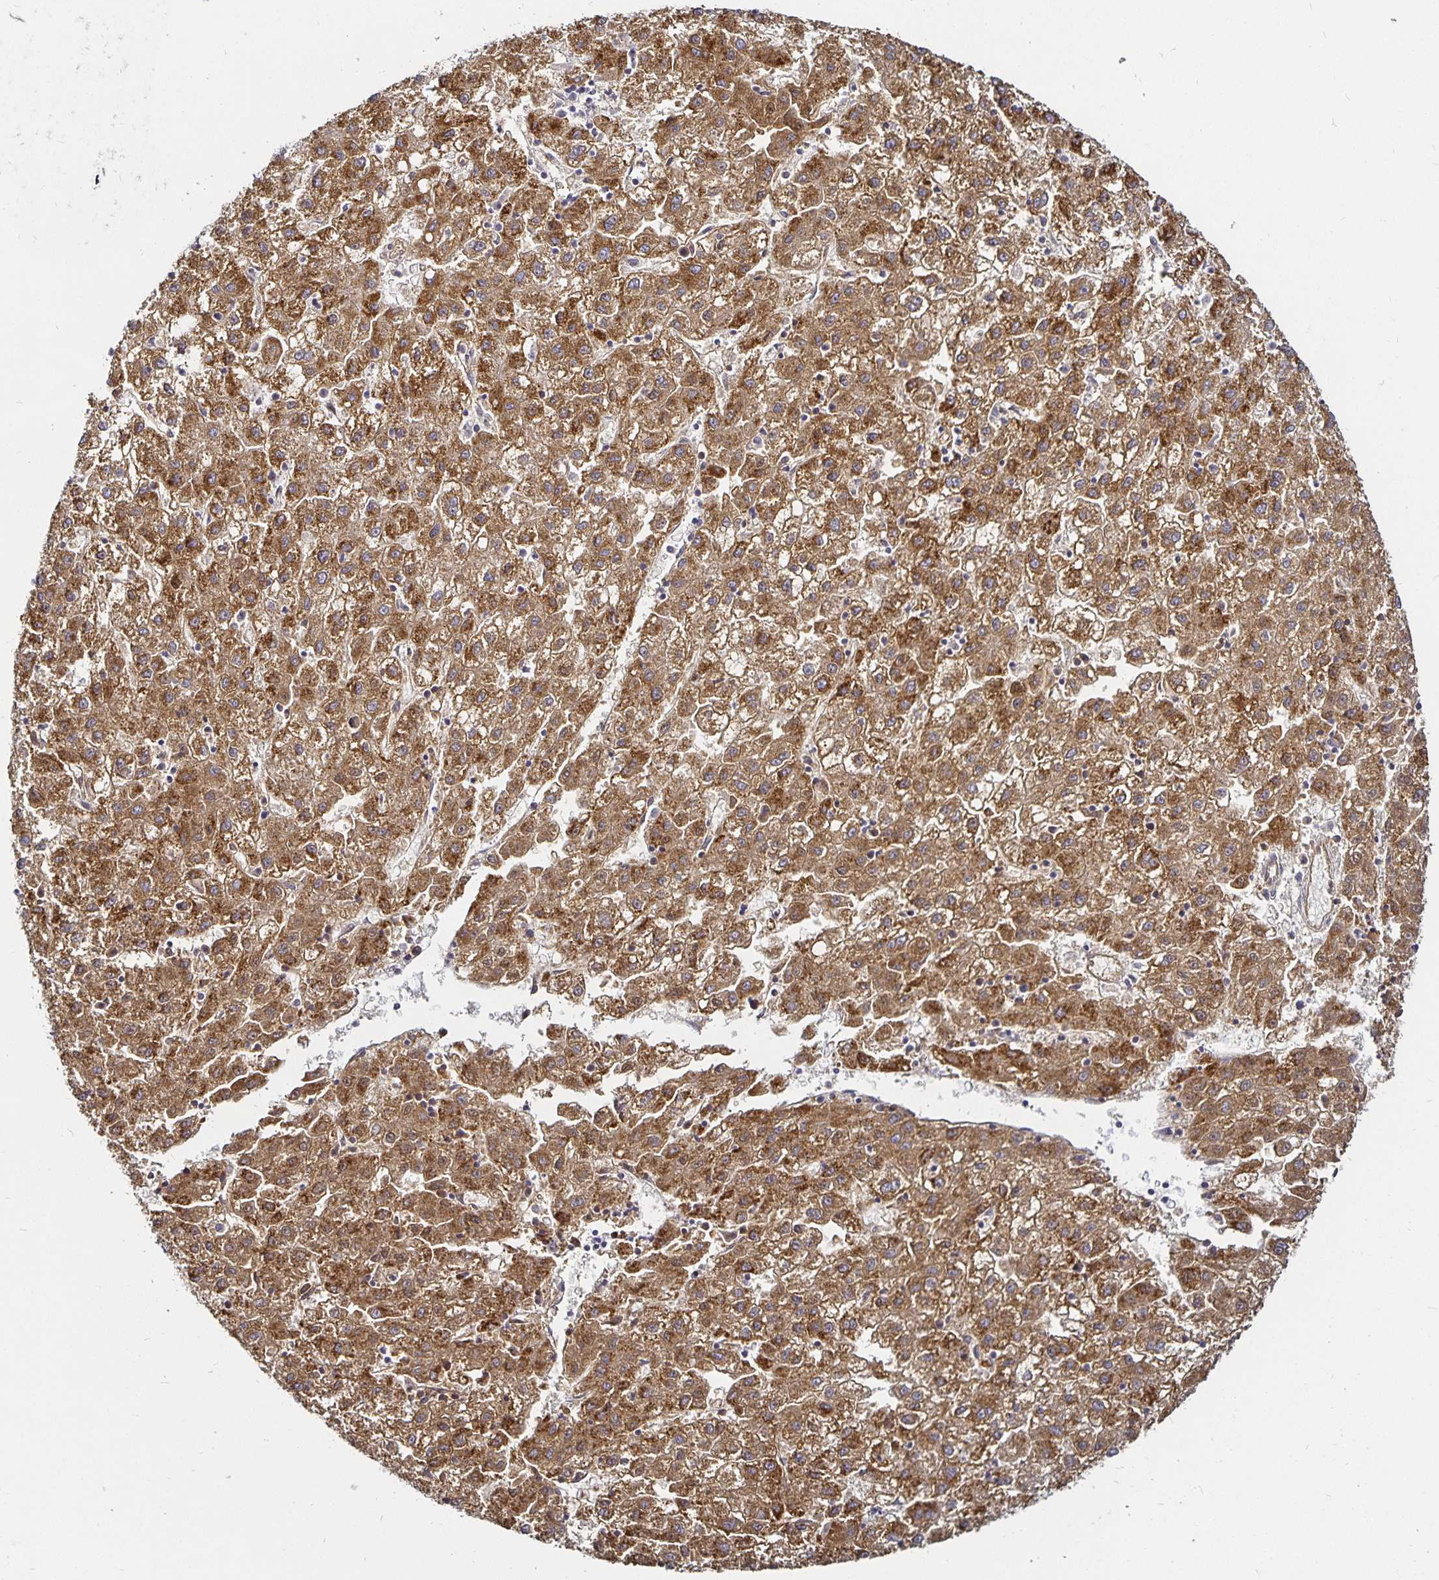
{"staining": {"intensity": "moderate", "quantity": ">75%", "location": "cytoplasmic/membranous"}, "tissue": "liver cancer", "cell_type": "Tumor cells", "image_type": "cancer", "snomed": [{"axis": "morphology", "description": "Carcinoma, Hepatocellular, NOS"}, {"axis": "topography", "description": "Liver"}], "caption": "Tumor cells reveal medium levels of moderate cytoplasmic/membranous expression in about >75% of cells in human liver cancer. The staining was performed using DAB, with brown indicating positive protein expression. Nuclei are stained blue with hematoxylin.", "gene": "CYP27A1", "patient": {"sex": "male", "age": 72}}